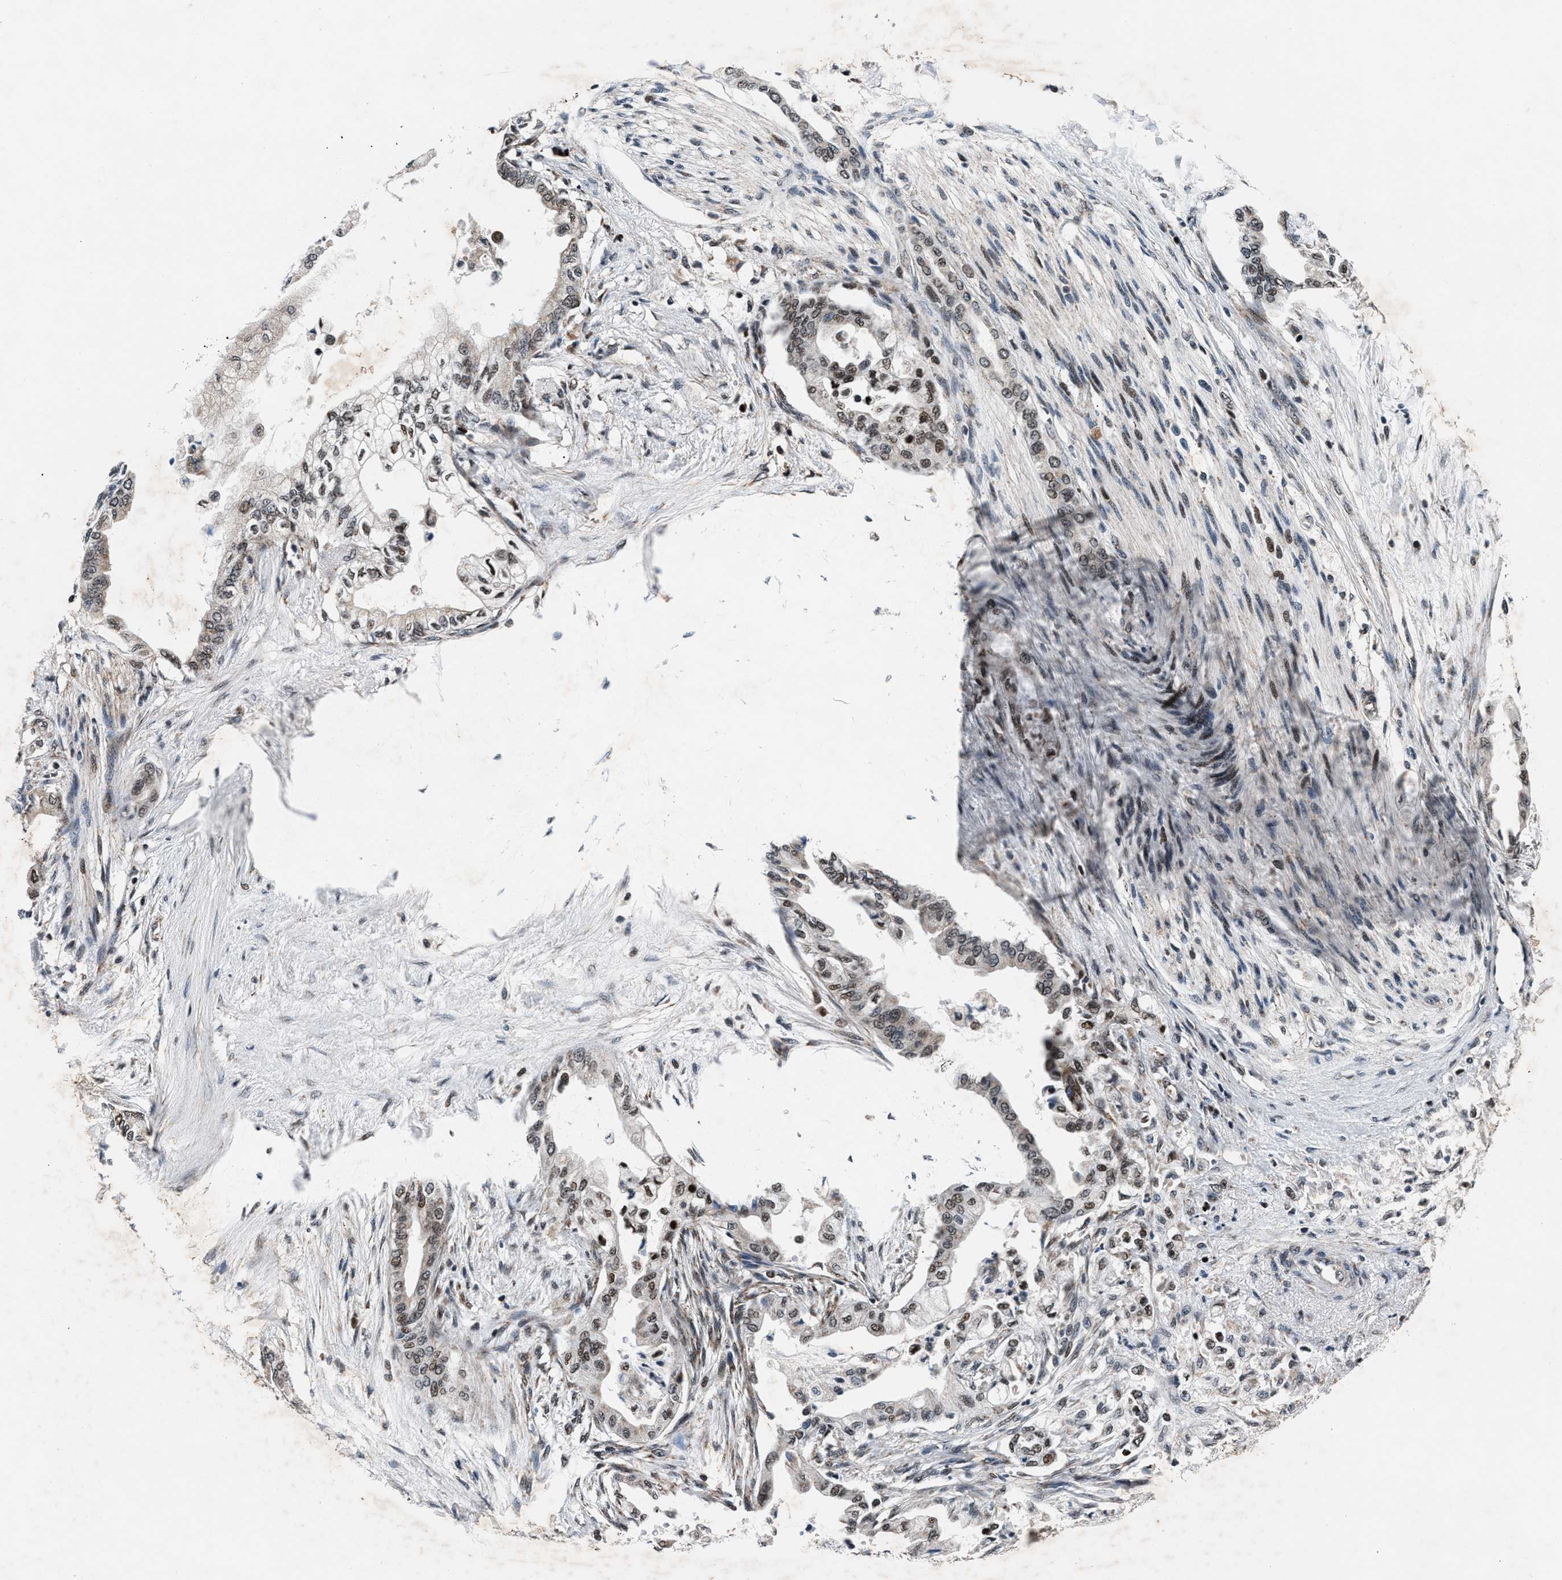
{"staining": {"intensity": "weak", "quantity": ">75%", "location": "nuclear"}, "tissue": "pancreatic cancer", "cell_type": "Tumor cells", "image_type": "cancer", "snomed": [{"axis": "morphology", "description": "Normal tissue, NOS"}, {"axis": "morphology", "description": "Adenocarcinoma, NOS"}, {"axis": "topography", "description": "Pancreas"}, {"axis": "topography", "description": "Duodenum"}], "caption": "A low amount of weak nuclear positivity is present in about >75% of tumor cells in adenocarcinoma (pancreatic) tissue. Nuclei are stained in blue.", "gene": "PRRC2B", "patient": {"sex": "female", "age": 60}}